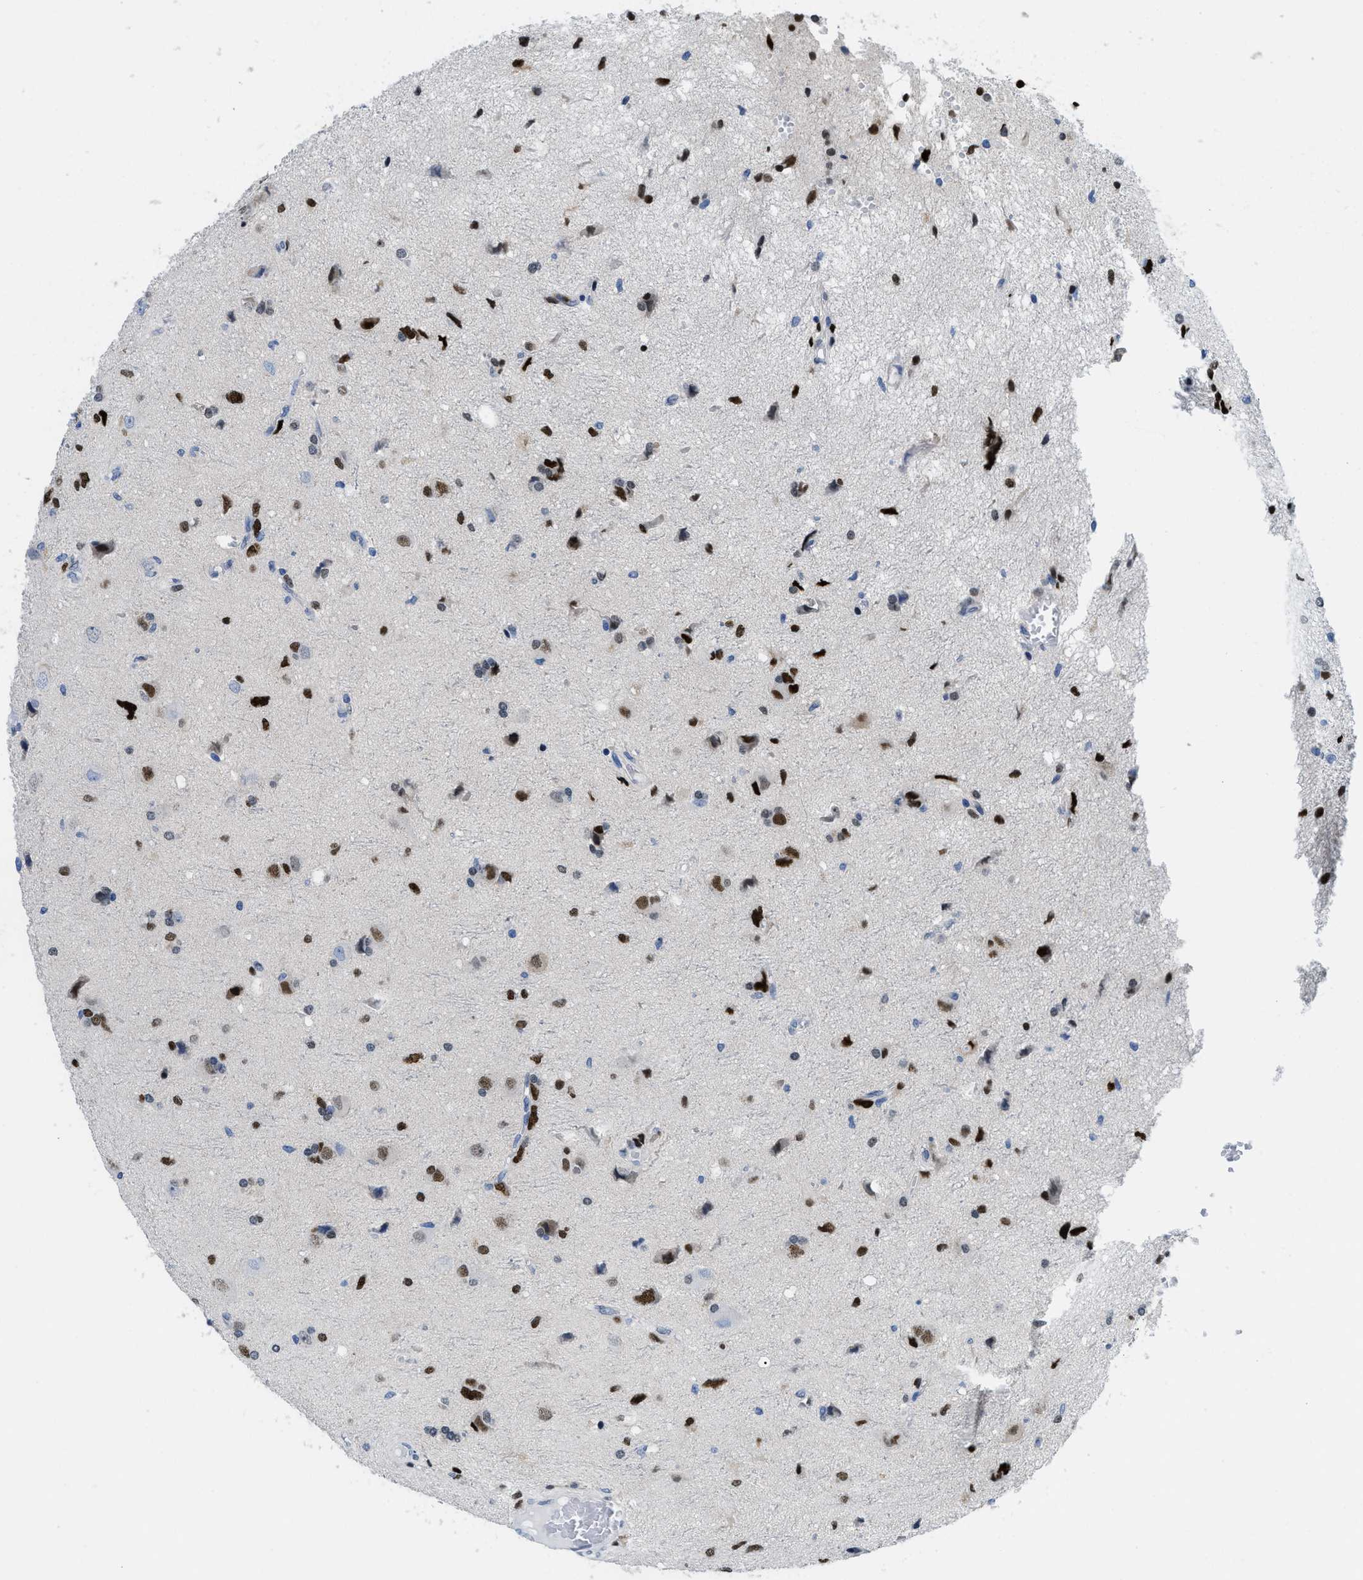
{"staining": {"intensity": "strong", "quantity": ">75%", "location": "nuclear"}, "tissue": "glioma", "cell_type": "Tumor cells", "image_type": "cancer", "snomed": [{"axis": "morphology", "description": "Glioma, malignant, High grade"}, {"axis": "topography", "description": "Brain"}], "caption": "A high amount of strong nuclear expression is identified in approximately >75% of tumor cells in malignant high-grade glioma tissue. The staining was performed using DAB to visualize the protein expression in brown, while the nuclei were stained in blue with hematoxylin (Magnification: 20x).", "gene": "NFIX", "patient": {"sex": "female", "age": 59}}